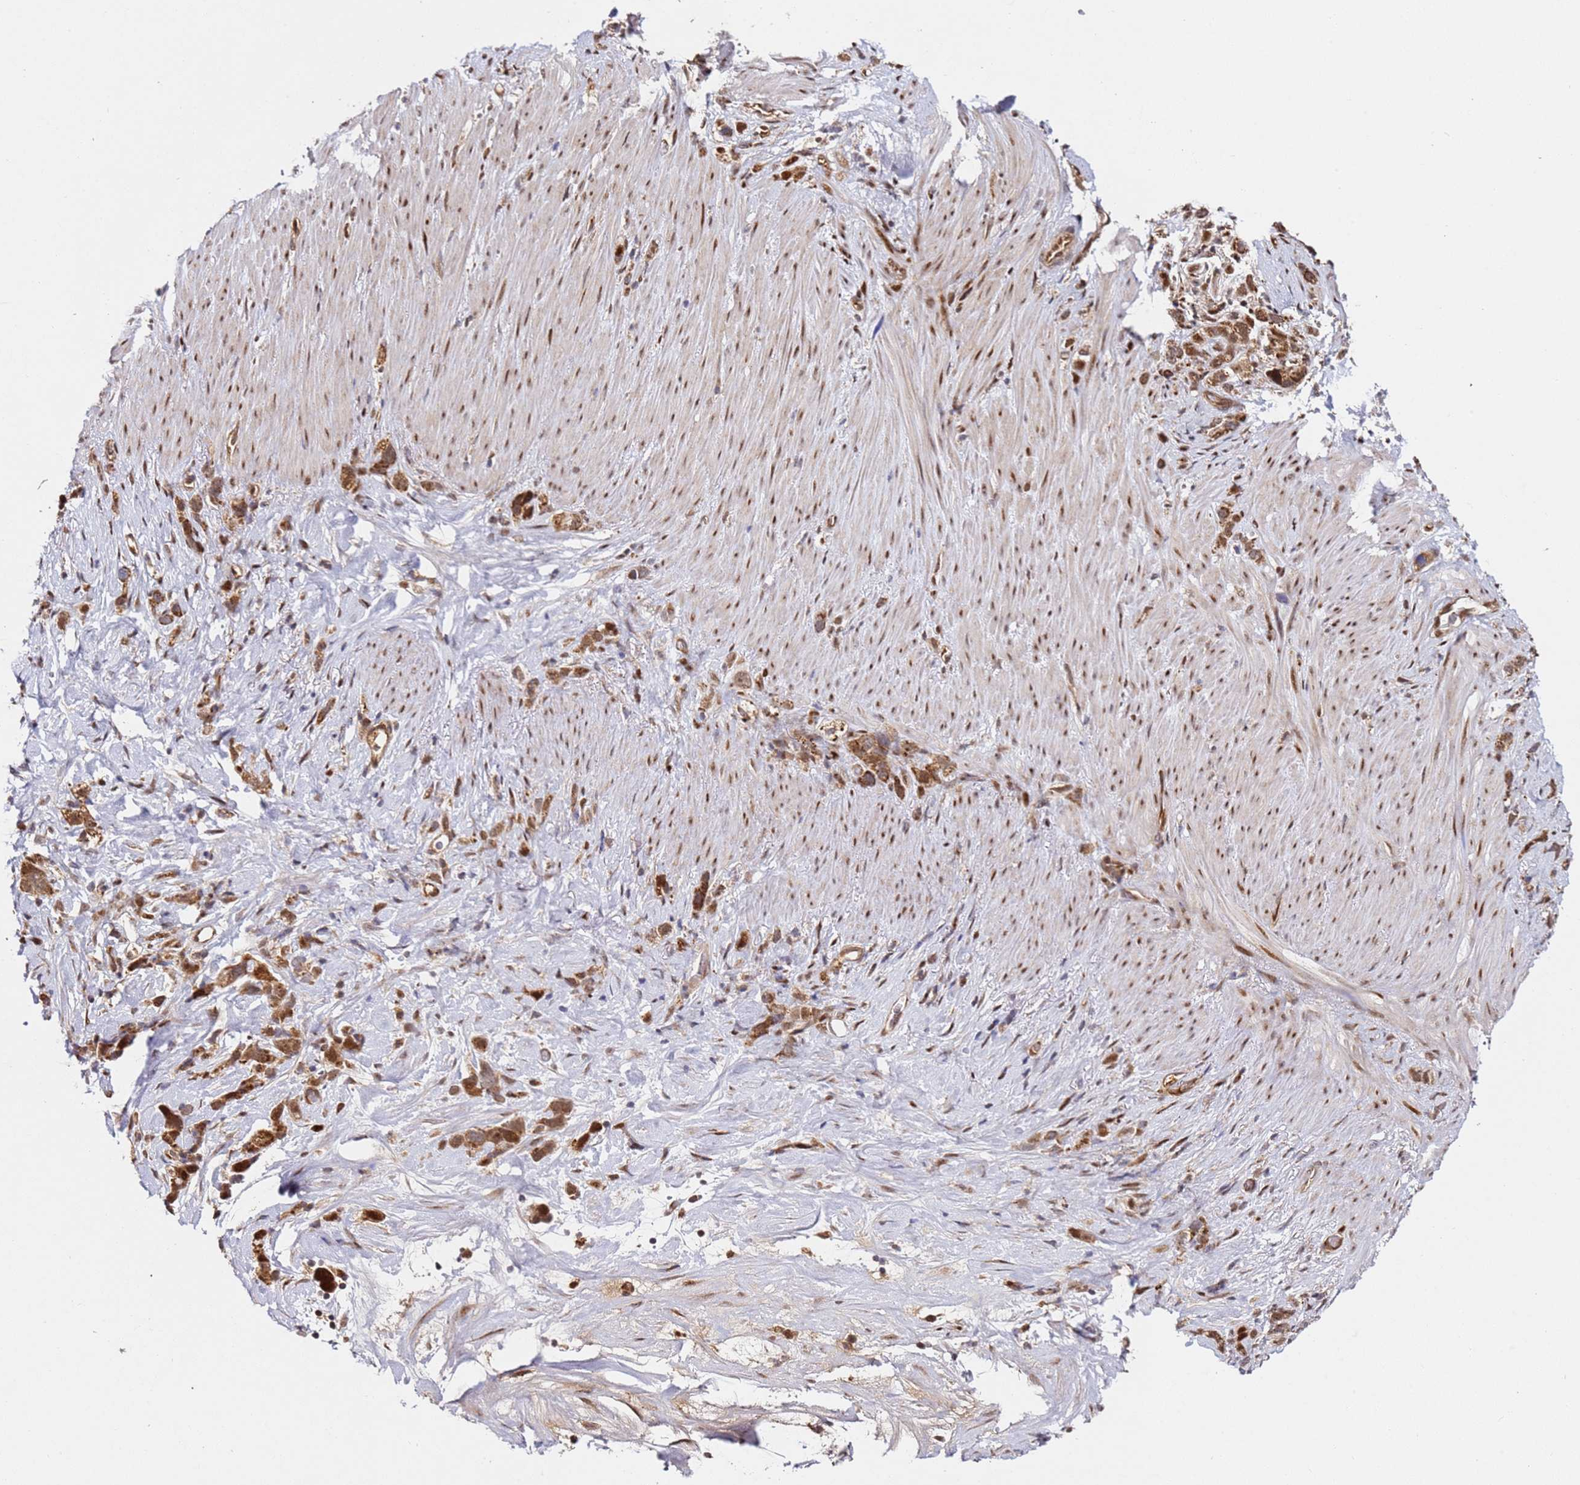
{"staining": {"intensity": "strong", "quantity": ">75%", "location": "cytoplasmic/membranous,nuclear"}, "tissue": "stomach cancer", "cell_type": "Tumor cells", "image_type": "cancer", "snomed": [{"axis": "morphology", "description": "Adenocarcinoma, NOS"}, {"axis": "topography", "description": "Stomach"}], "caption": "A photomicrograph of human stomach adenocarcinoma stained for a protein demonstrates strong cytoplasmic/membranous and nuclear brown staining in tumor cells.", "gene": "SMOX", "patient": {"sex": "female", "age": 65}}